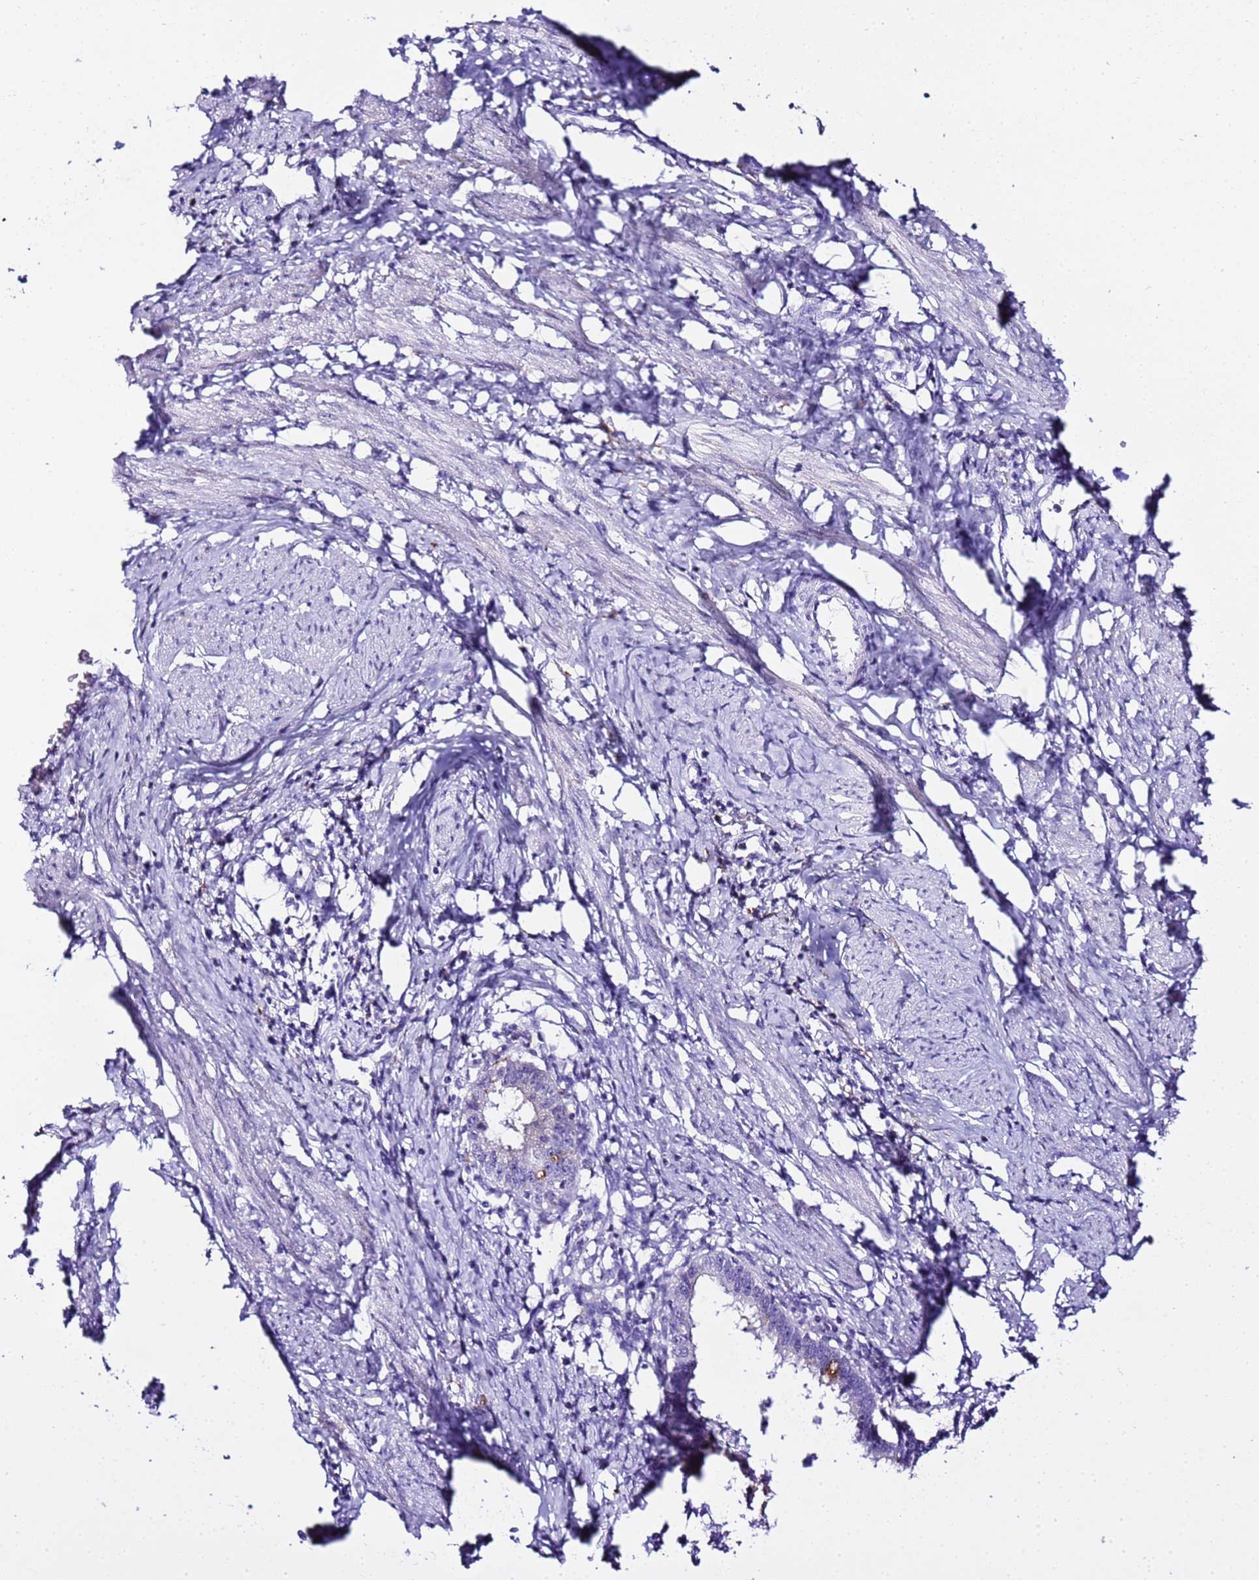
{"staining": {"intensity": "negative", "quantity": "none", "location": "none"}, "tissue": "cervical cancer", "cell_type": "Tumor cells", "image_type": "cancer", "snomed": [{"axis": "morphology", "description": "Adenocarcinoma, NOS"}, {"axis": "topography", "description": "Cervix"}], "caption": "Immunohistochemistry of human adenocarcinoma (cervical) reveals no expression in tumor cells. The staining was performed using DAB to visualize the protein expression in brown, while the nuclei were stained in blue with hematoxylin (Magnification: 20x).", "gene": "CFHR2", "patient": {"sex": "female", "age": 36}}